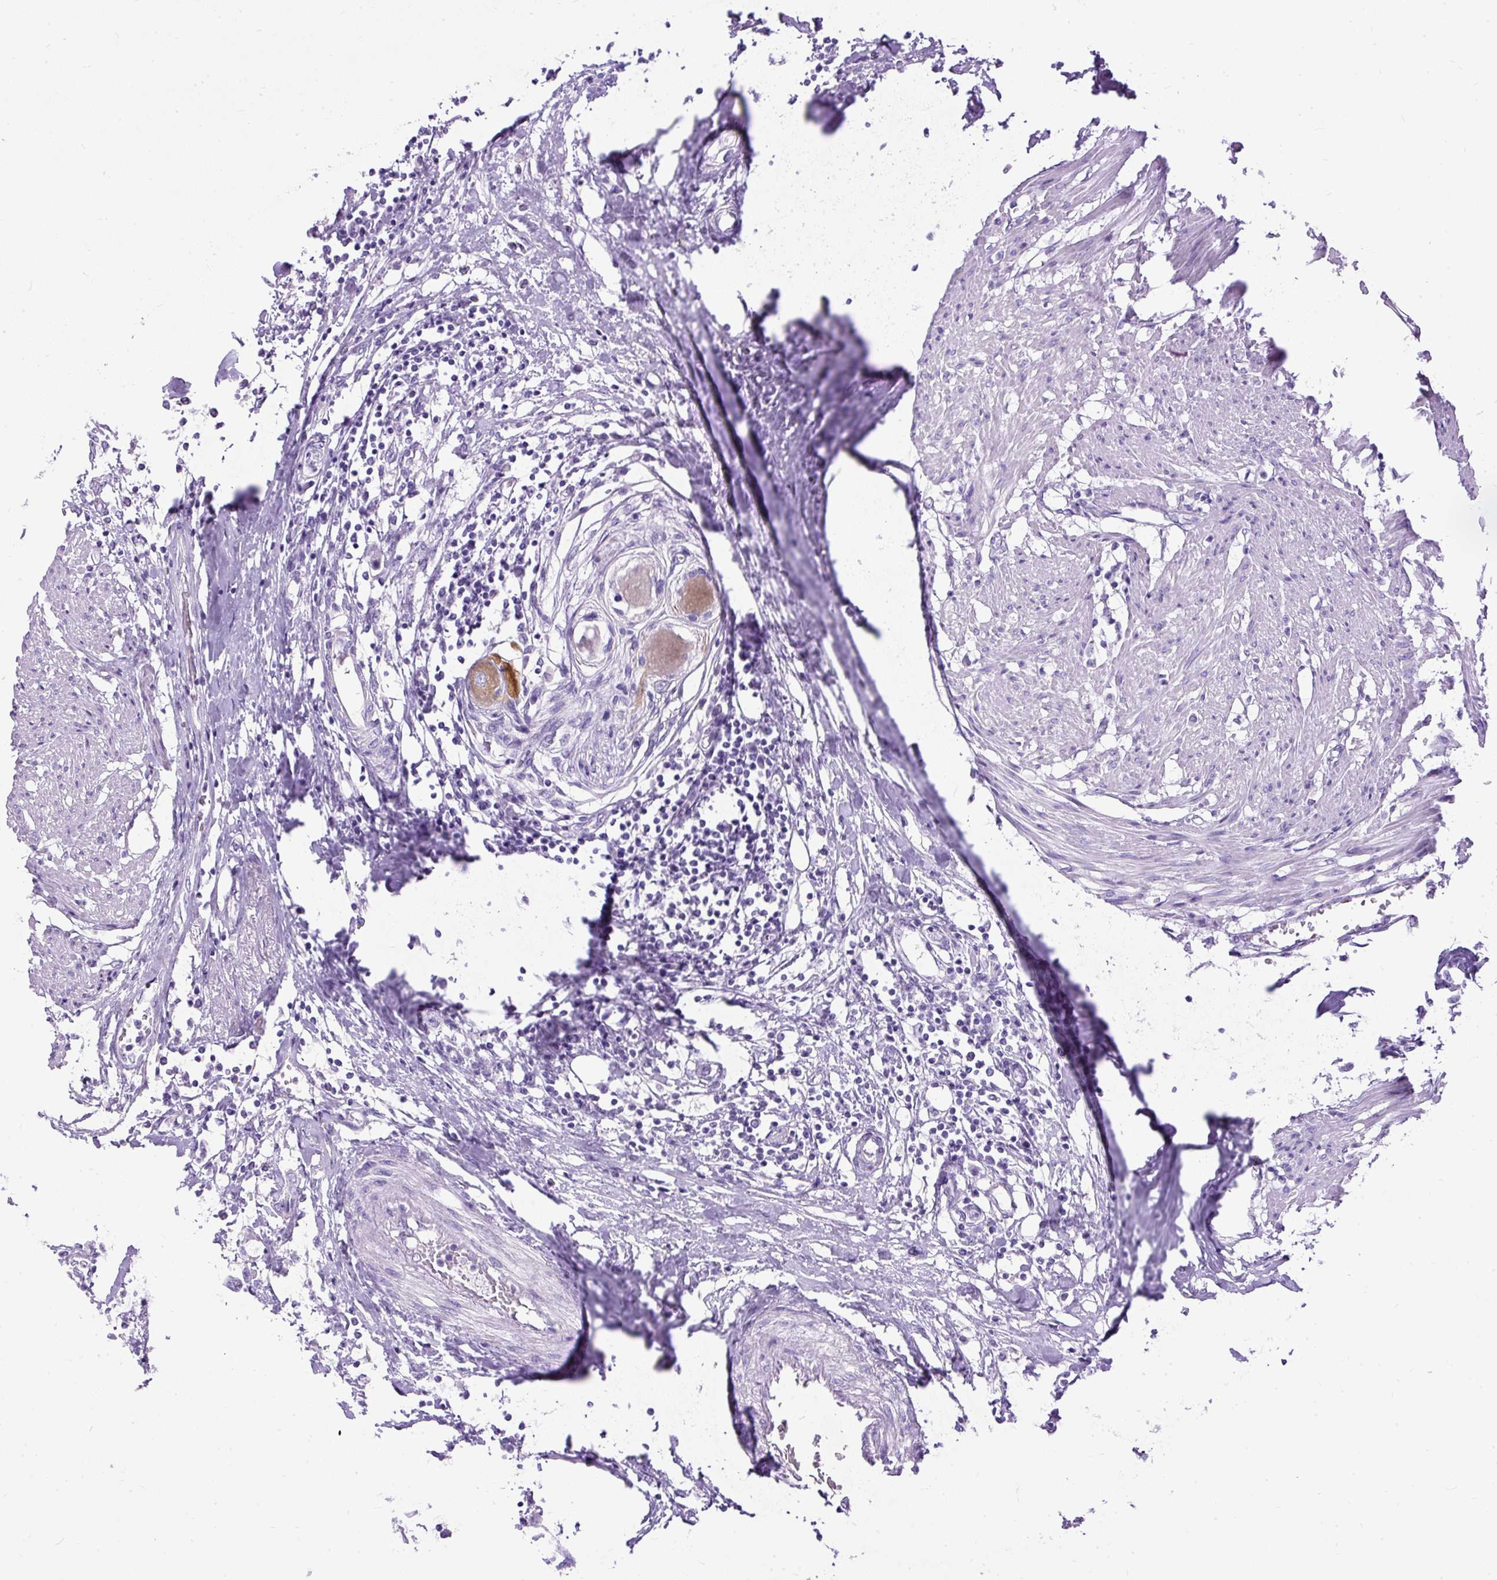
{"staining": {"intensity": "negative", "quantity": "none", "location": "none"}, "tissue": "urothelial cancer", "cell_type": "Tumor cells", "image_type": "cancer", "snomed": [{"axis": "morphology", "description": "Urothelial carcinoma, High grade"}, {"axis": "topography", "description": "Urinary bladder"}], "caption": "High-grade urothelial carcinoma was stained to show a protein in brown. There is no significant expression in tumor cells.", "gene": "HEY1", "patient": {"sex": "male", "age": 64}}